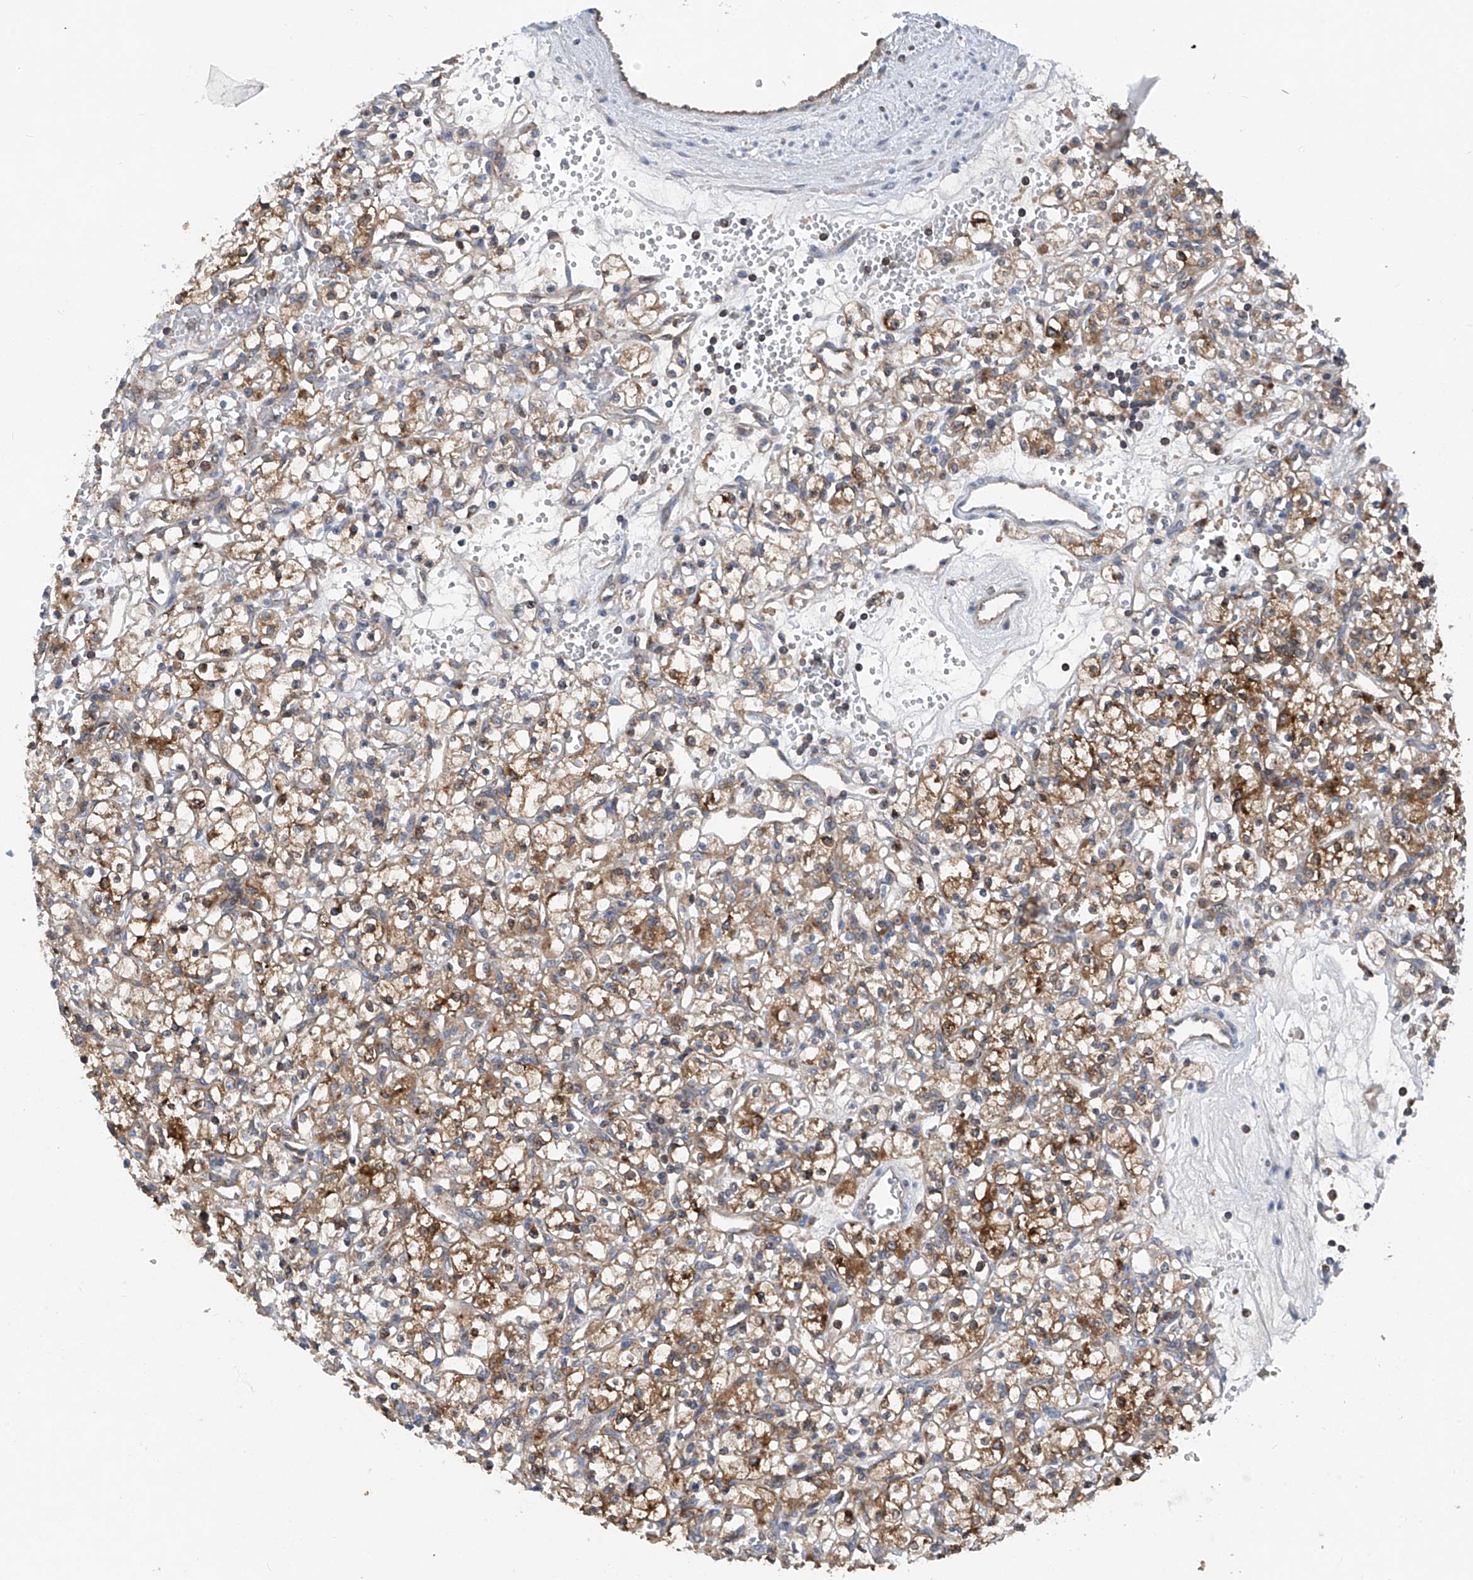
{"staining": {"intensity": "moderate", "quantity": ">75%", "location": "cytoplasmic/membranous"}, "tissue": "renal cancer", "cell_type": "Tumor cells", "image_type": "cancer", "snomed": [{"axis": "morphology", "description": "Adenocarcinoma, NOS"}, {"axis": "topography", "description": "Kidney"}], "caption": "Immunohistochemistry (IHC) histopathology image of adenocarcinoma (renal) stained for a protein (brown), which shows medium levels of moderate cytoplasmic/membranous staining in approximately >75% of tumor cells.", "gene": "TRIM38", "patient": {"sex": "female", "age": 59}}